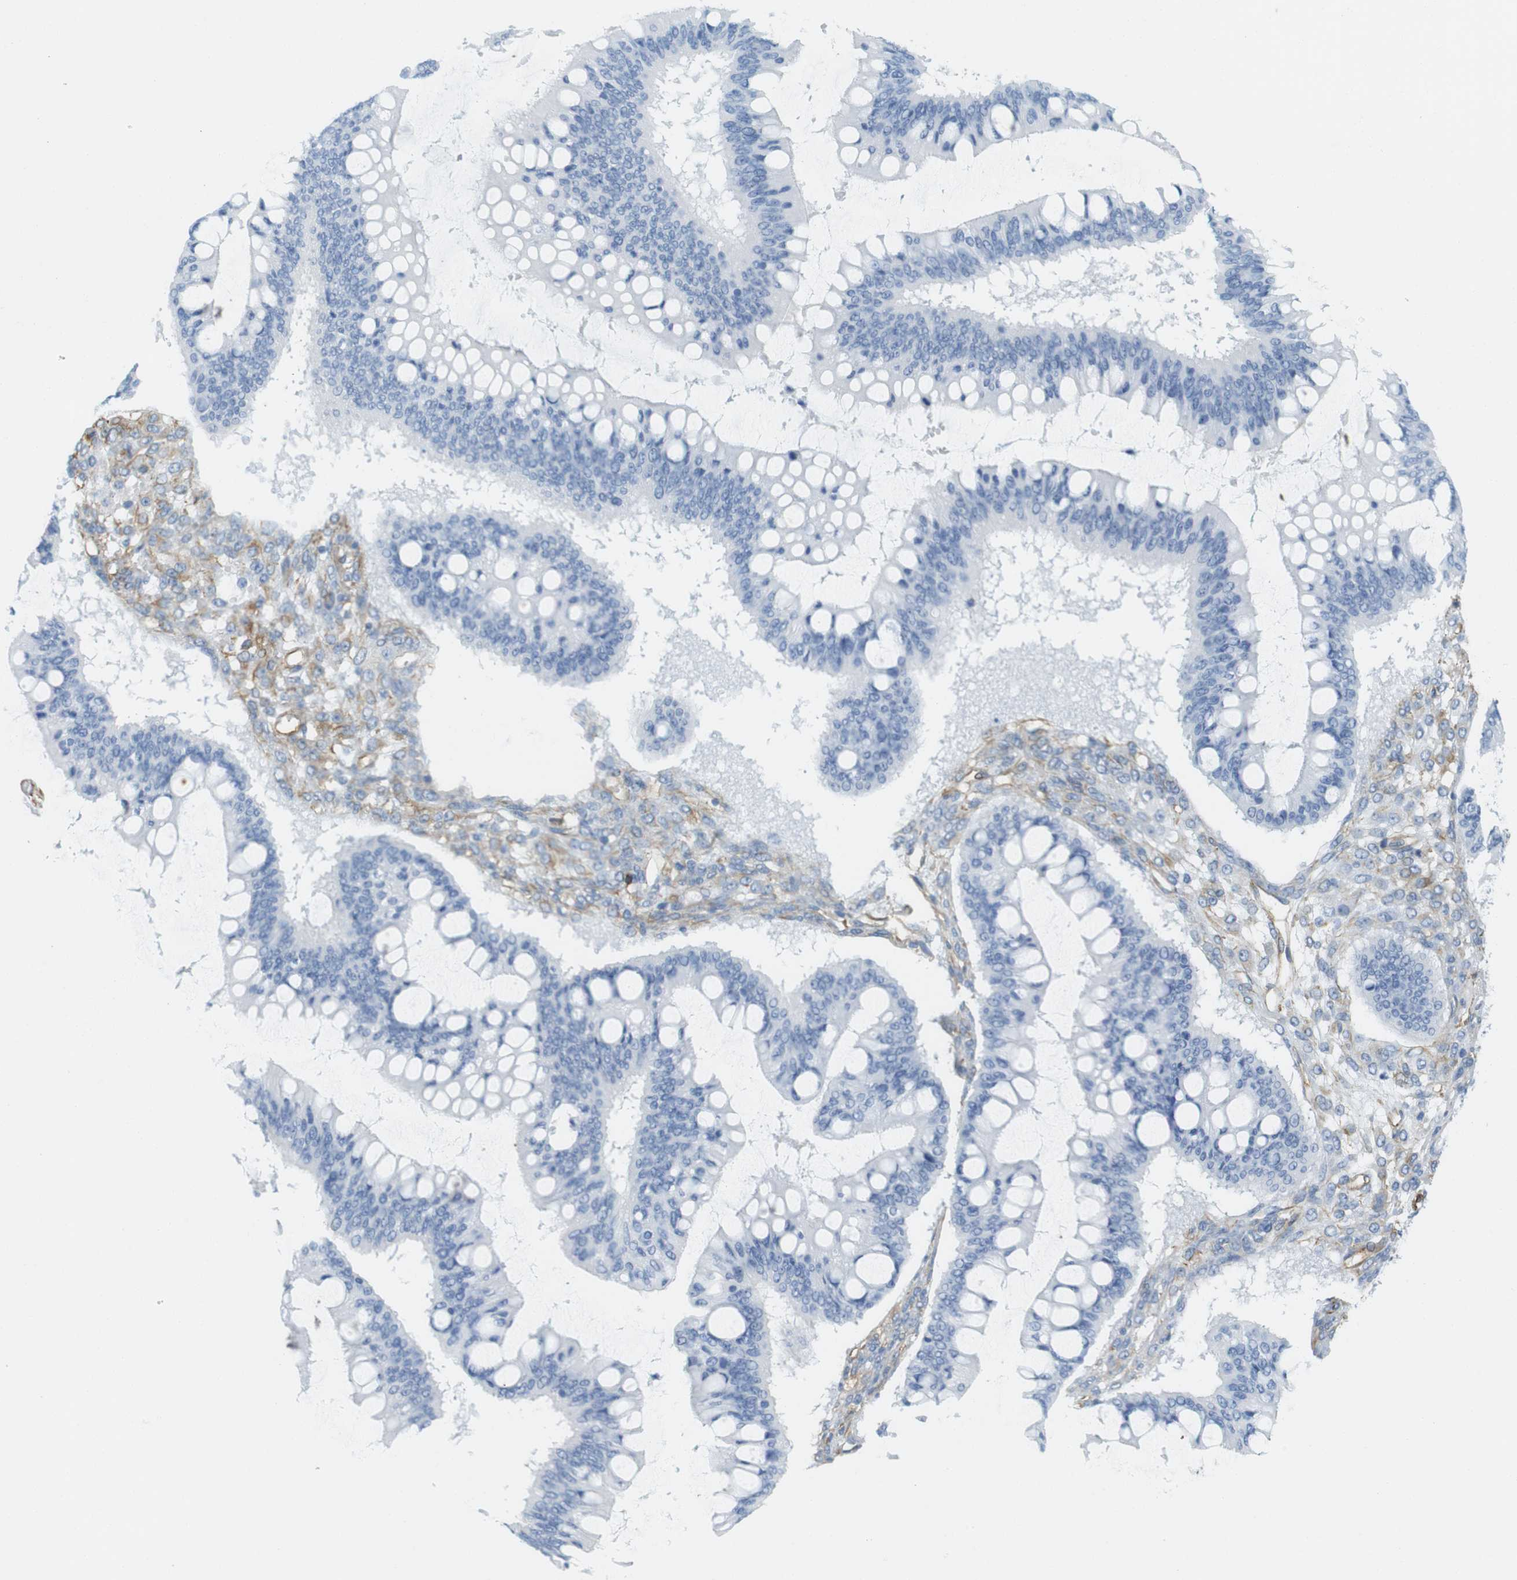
{"staining": {"intensity": "negative", "quantity": "none", "location": "none"}, "tissue": "ovarian cancer", "cell_type": "Tumor cells", "image_type": "cancer", "snomed": [{"axis": "morphology", "description": "Cystadenocarcinoma, mucinous, NOS"}, {"axis": "topography", "description": "Ovary"}], "caption": "Immunohistochemistry (IHC) of ovarian cancer (mucinous cystadenocarcinoma) demonstrates no staining in tumor cells.", "gene": "MS4A10", "patient": {"sex": "female", "age": 73}}